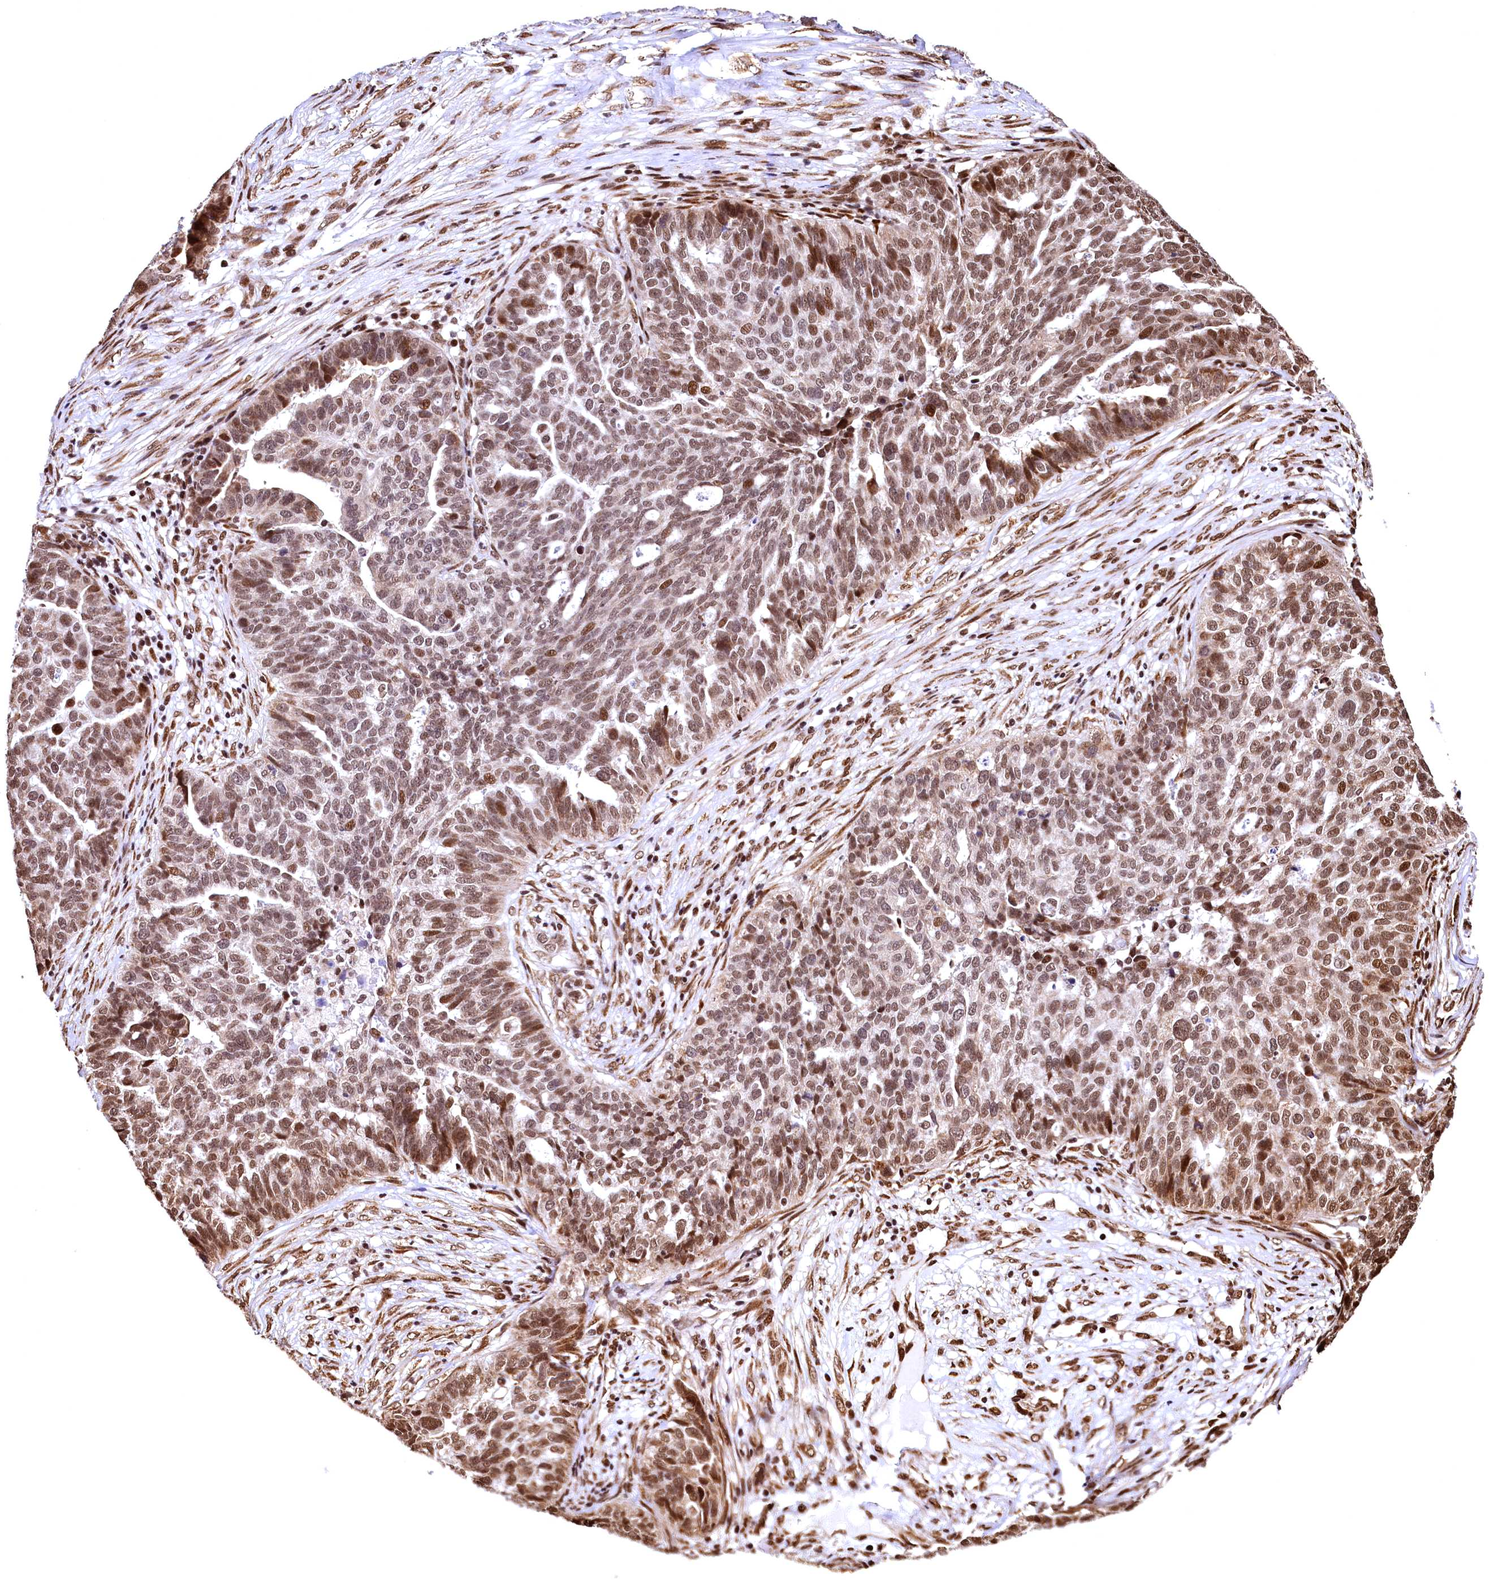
{"staining": {"intensity": "moderate", "quantity": "25%-75%", "location": "cytoplasmic/membranous,nuclear"}, "tissue": "ovarian cancer", "cell_type": "Tumor cells", "image_type": "cancer", "snomed": [{"axis": "morphology", "description": "Cystadenocarcinoma, serous, NOS"}, {"axis": "topography", "description": "Ovary"}], "caption": "There is medium levels of moderate cytoplasmic/membranous and nuclear positivity in tumor cells of ovarian cancer, as demonstrated by immunohistochemical staining (brown color).", "gene": "PDS5B", "patient": {"sex": "female", "age": 59}}